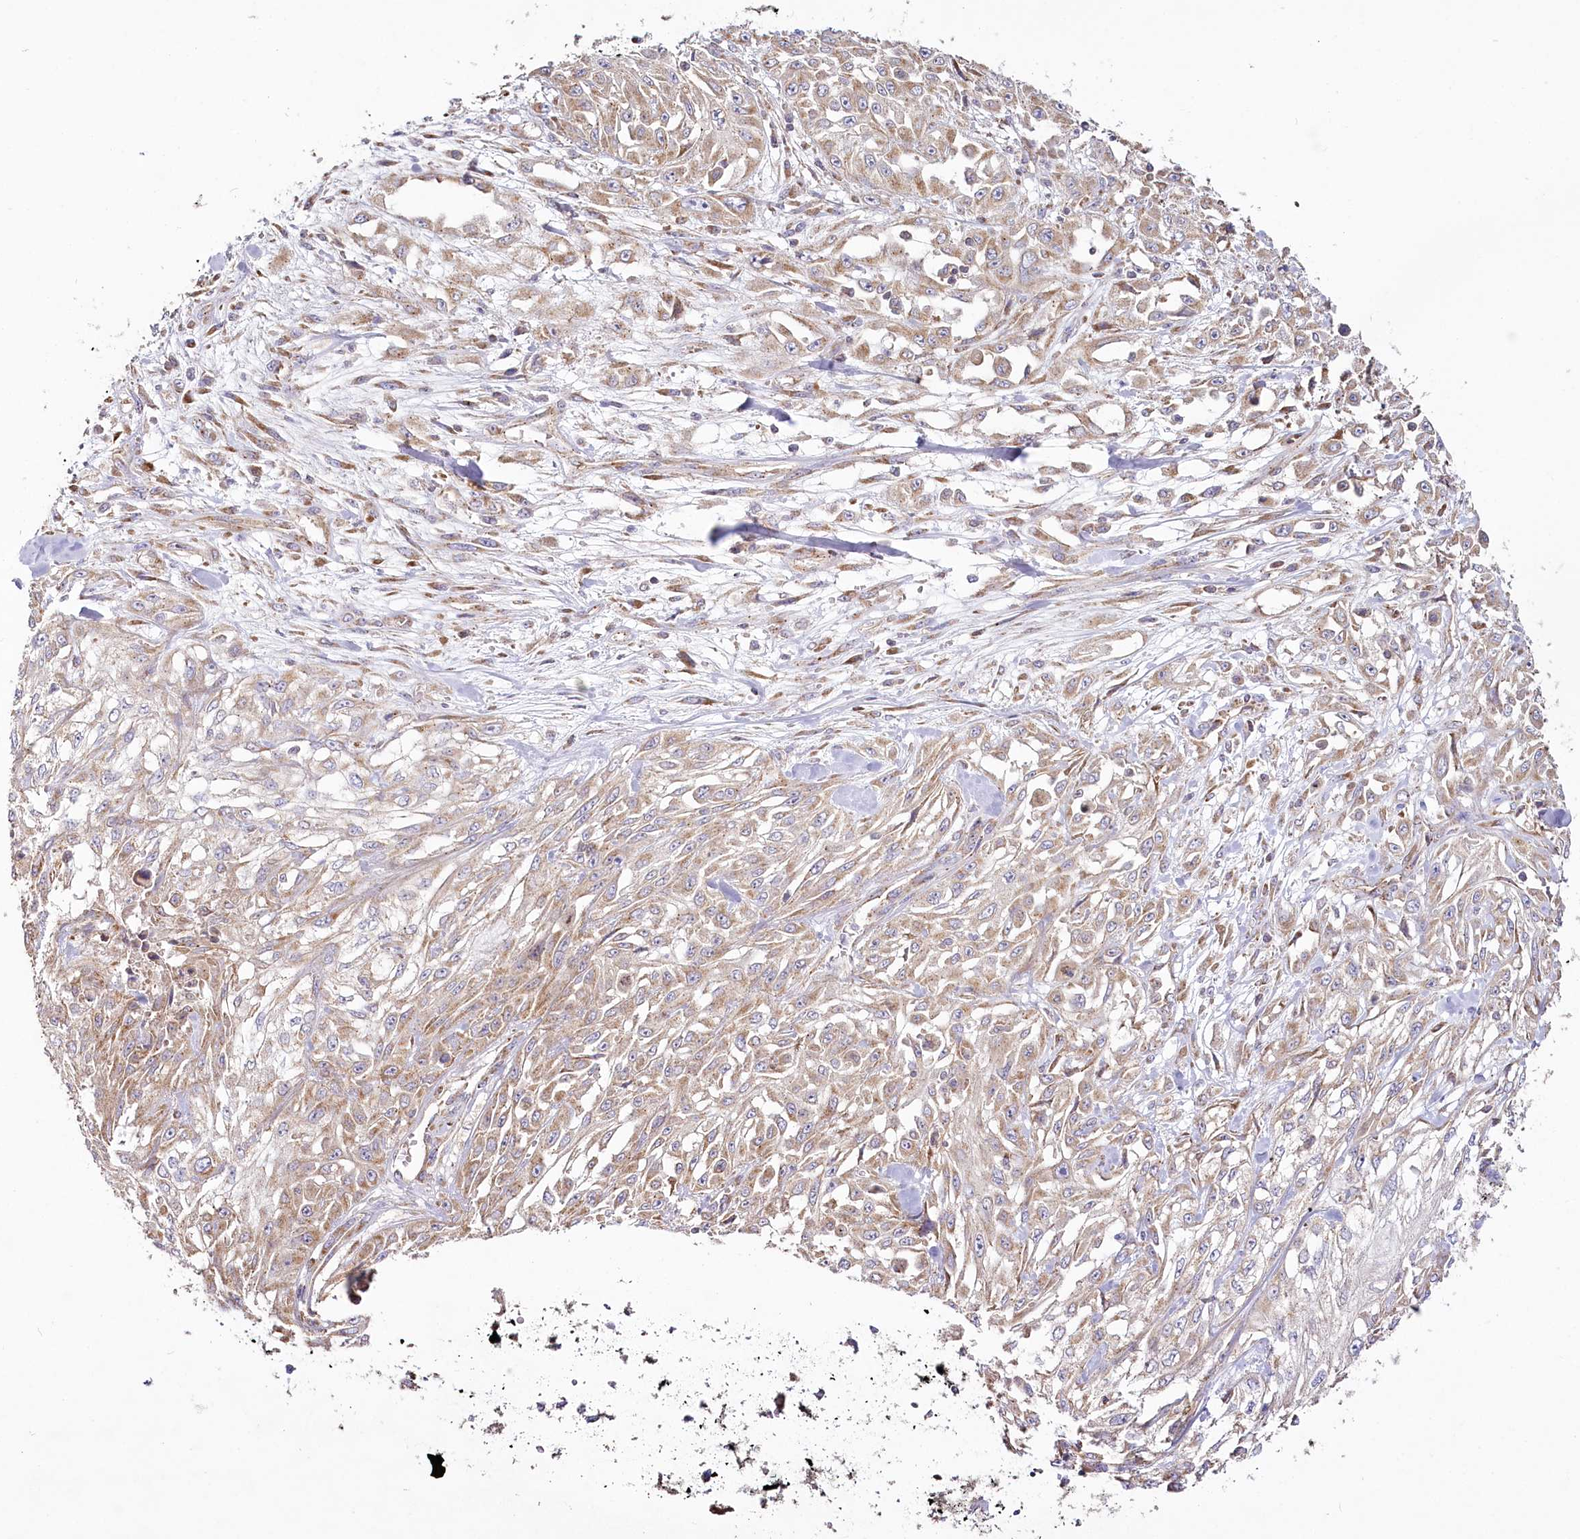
{"staining": {"intensity": "weak", "quantity": ">75%", "location": "cytoplasmic/membranous"}, "tissue": "skin cancer", "cell_type": "Tumor cells", "image_type": "cancer", "snomed": [{"axis": "morphology", "description": "Squamous cell carcinoma, NOS"}, {"axis": "morphology", "description": "Squamous cell carcinoma, metastatic, NOS"}, {"axis": "topography", "description": "Skin"}, {"axis": "topography", "description": "Lymph node"}], "caption": "Protein expression analysis of metastatic squamous cell carcinoma (skin) exhibits weak cytoplasmic/membranous positivity in approximately >75% of tumor cells.", "gene": "ACOX2", "patient": {"sex": "male", "age": 75}}